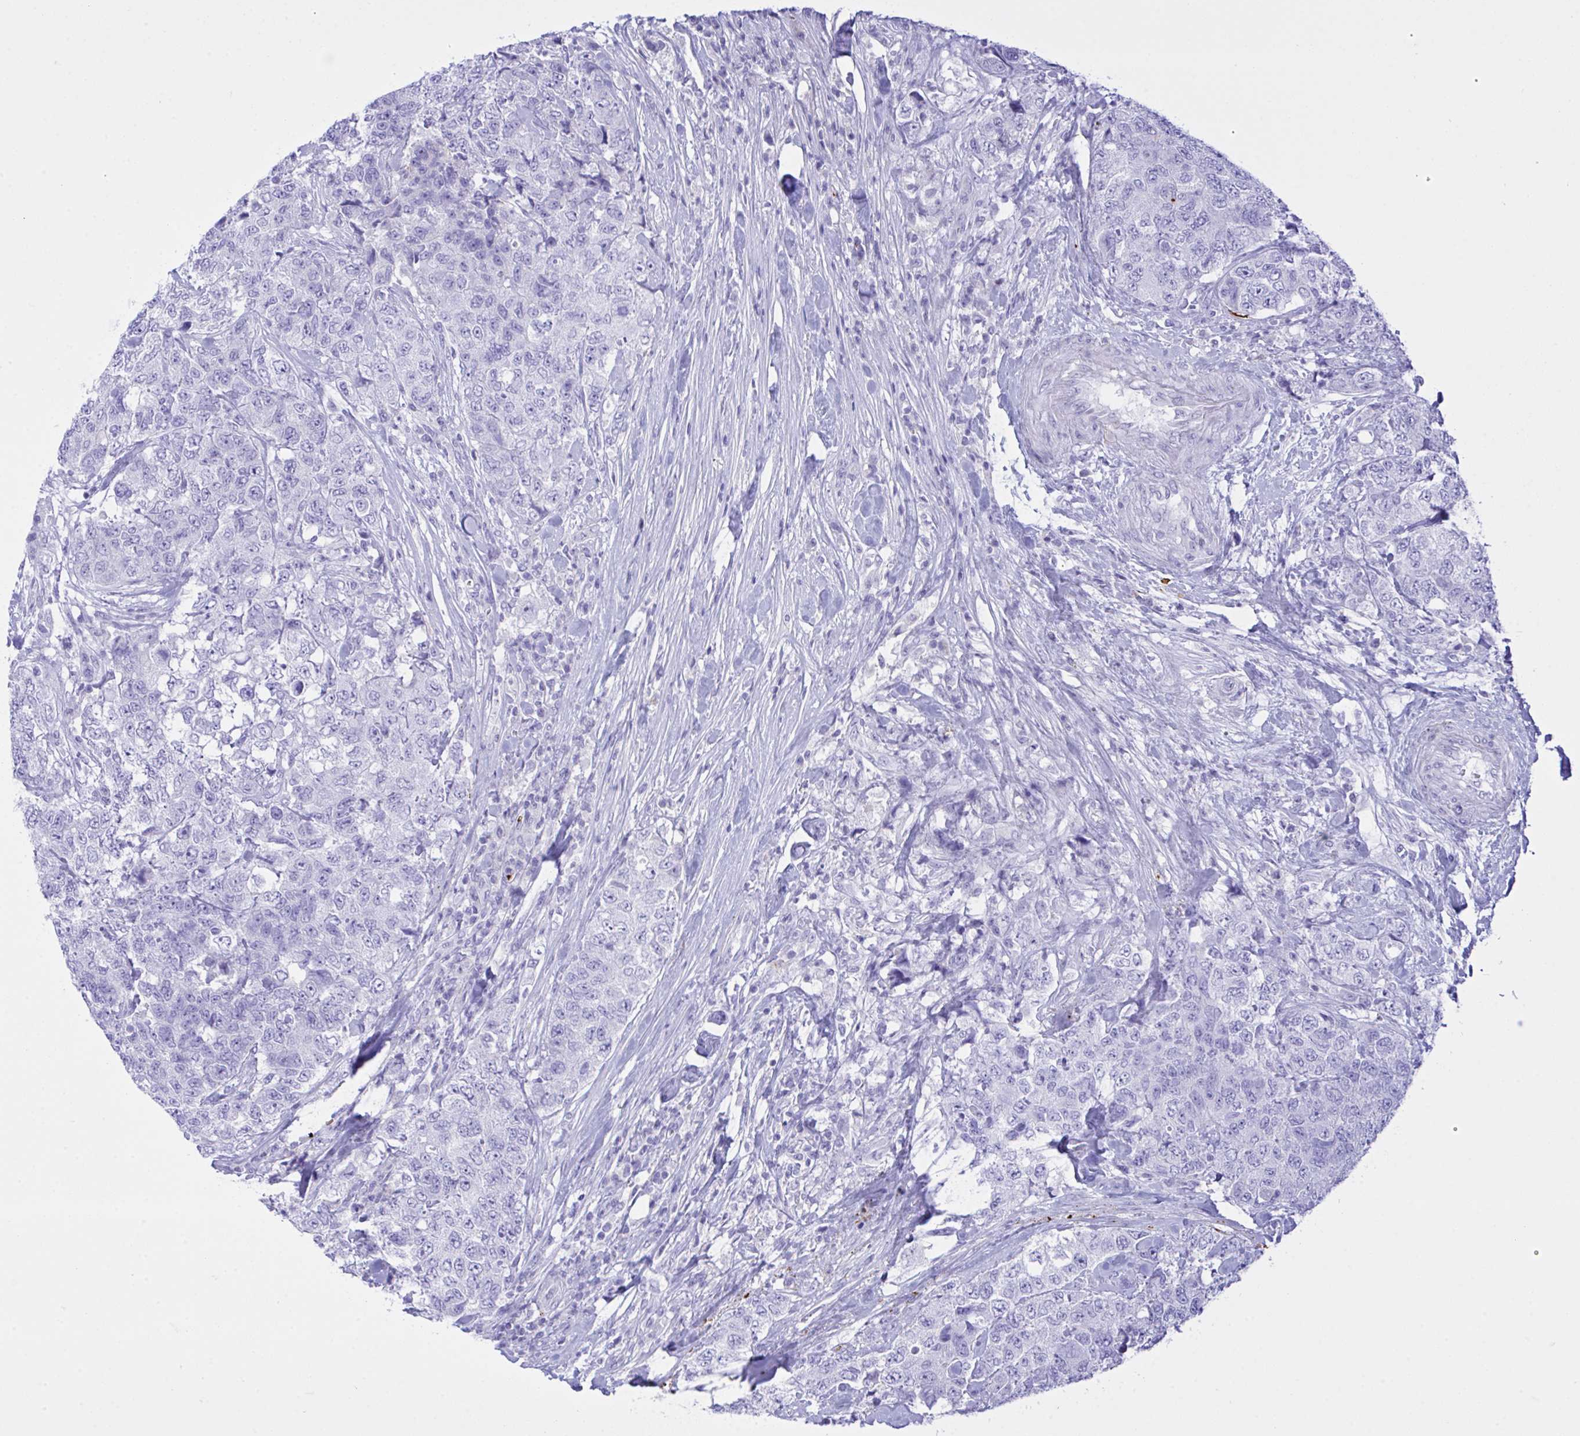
{"staining": {"intensity": "negative", "quantity": "none", "location": "none"}, "tissue": "urothelial cancer", "cell_type": "Tumor cells", "image_type": "cancer", "snomed": [{"axis": "morphology", "description": "Urothelial carcinoma, High grade"}, {"axis": "topography", "description": "Urinary bladder"}], "caption": "A micrograph of human urothelial carcinoma (high-grade) is negative for staining in tumor cells.", "gene": "ZNF221", "patient": {"sex": "female", "age": 78}}